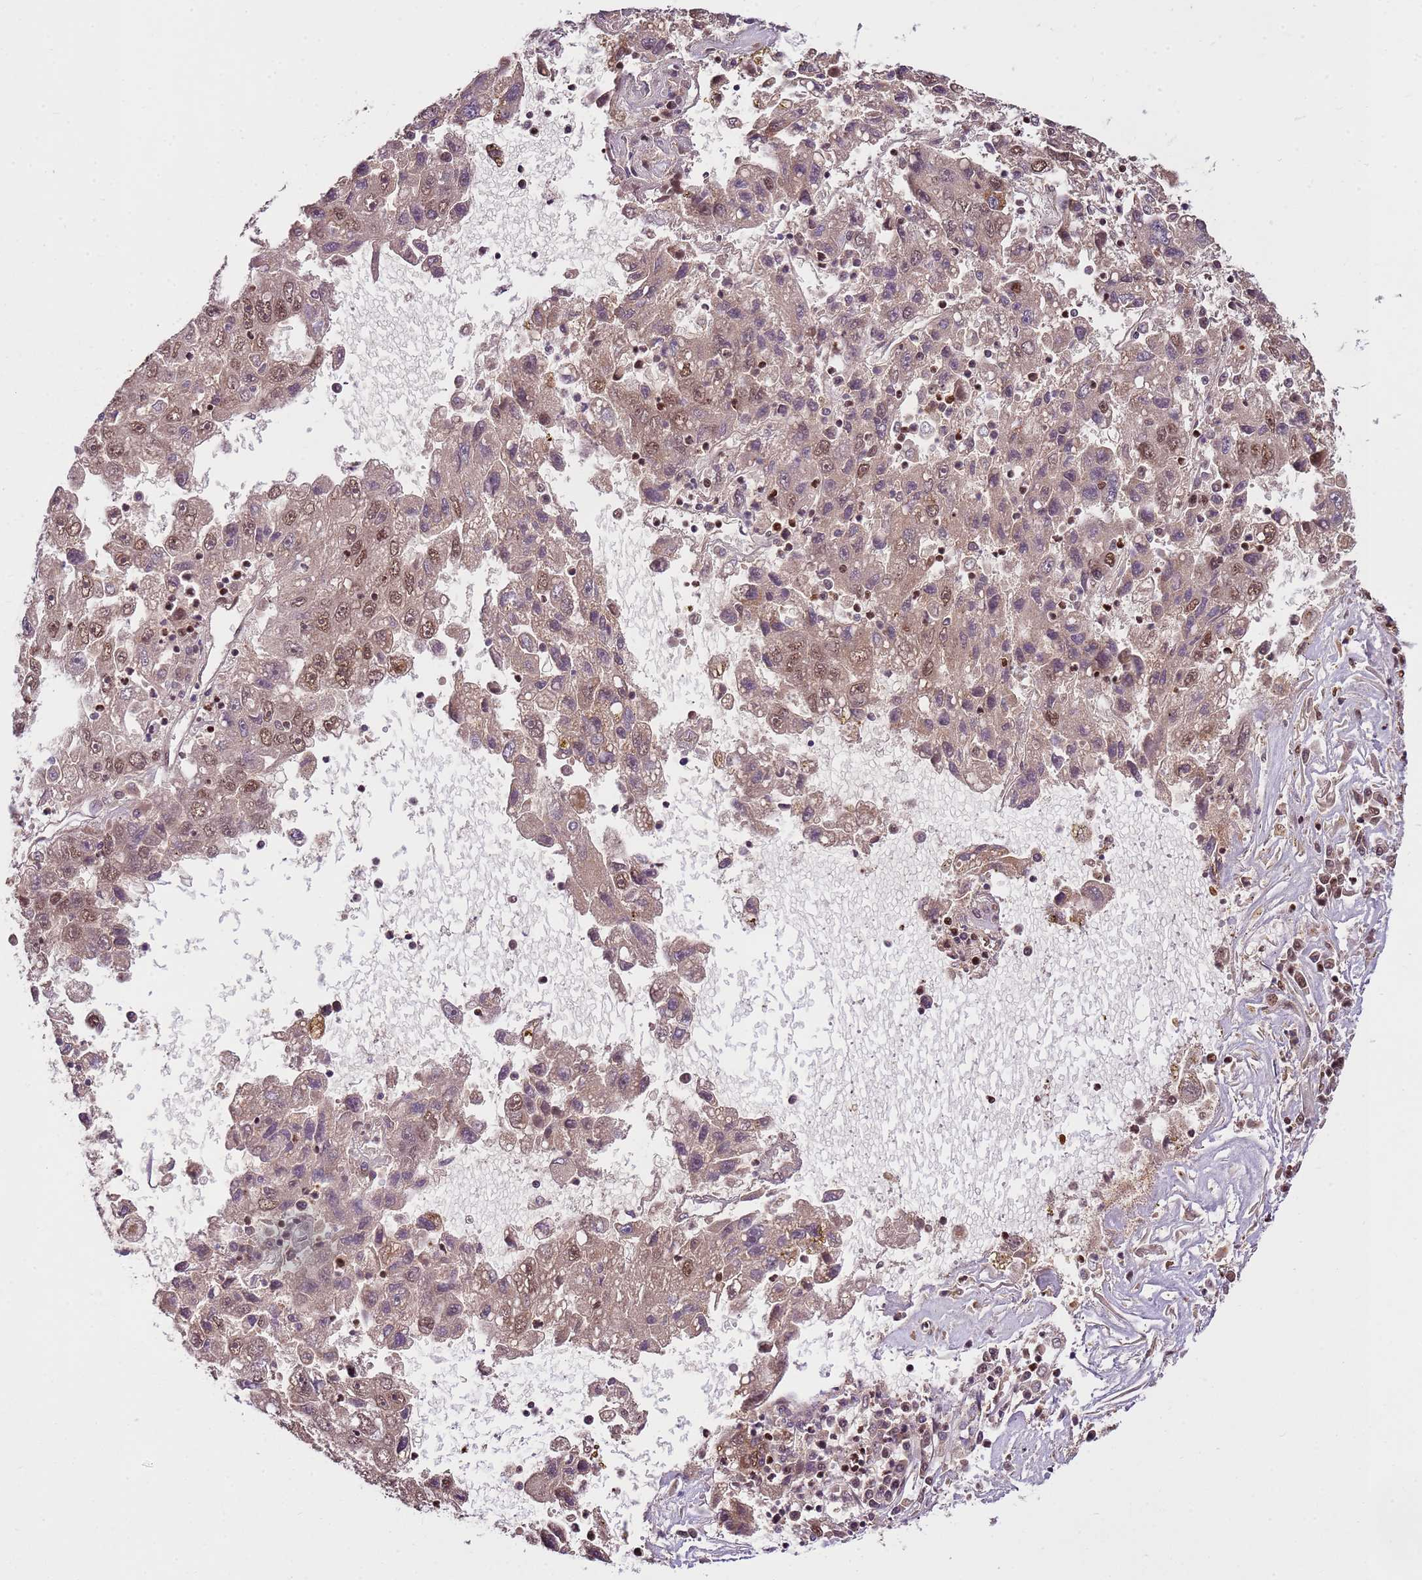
{"staining": {"intensity": "moderate", "quantity": "<25%", "location": "nuclear"}, "tissue": "liver cancer", "cell_type": "Tumor cells", "image_type": "cancer", "snomed": [{"axis": "morphology", "description": "Carcinoma, Hepatocellular, NOS"}, {"axis": "topography", "description": "Liver"}], "caption": "Brown immunohistochemical staining in human liver cancer shows moderate nuclear positivity in approximately <25% of tumor cells.", "gene": "ZBTB12", "patient": {"sex": "male", "age": 49}}